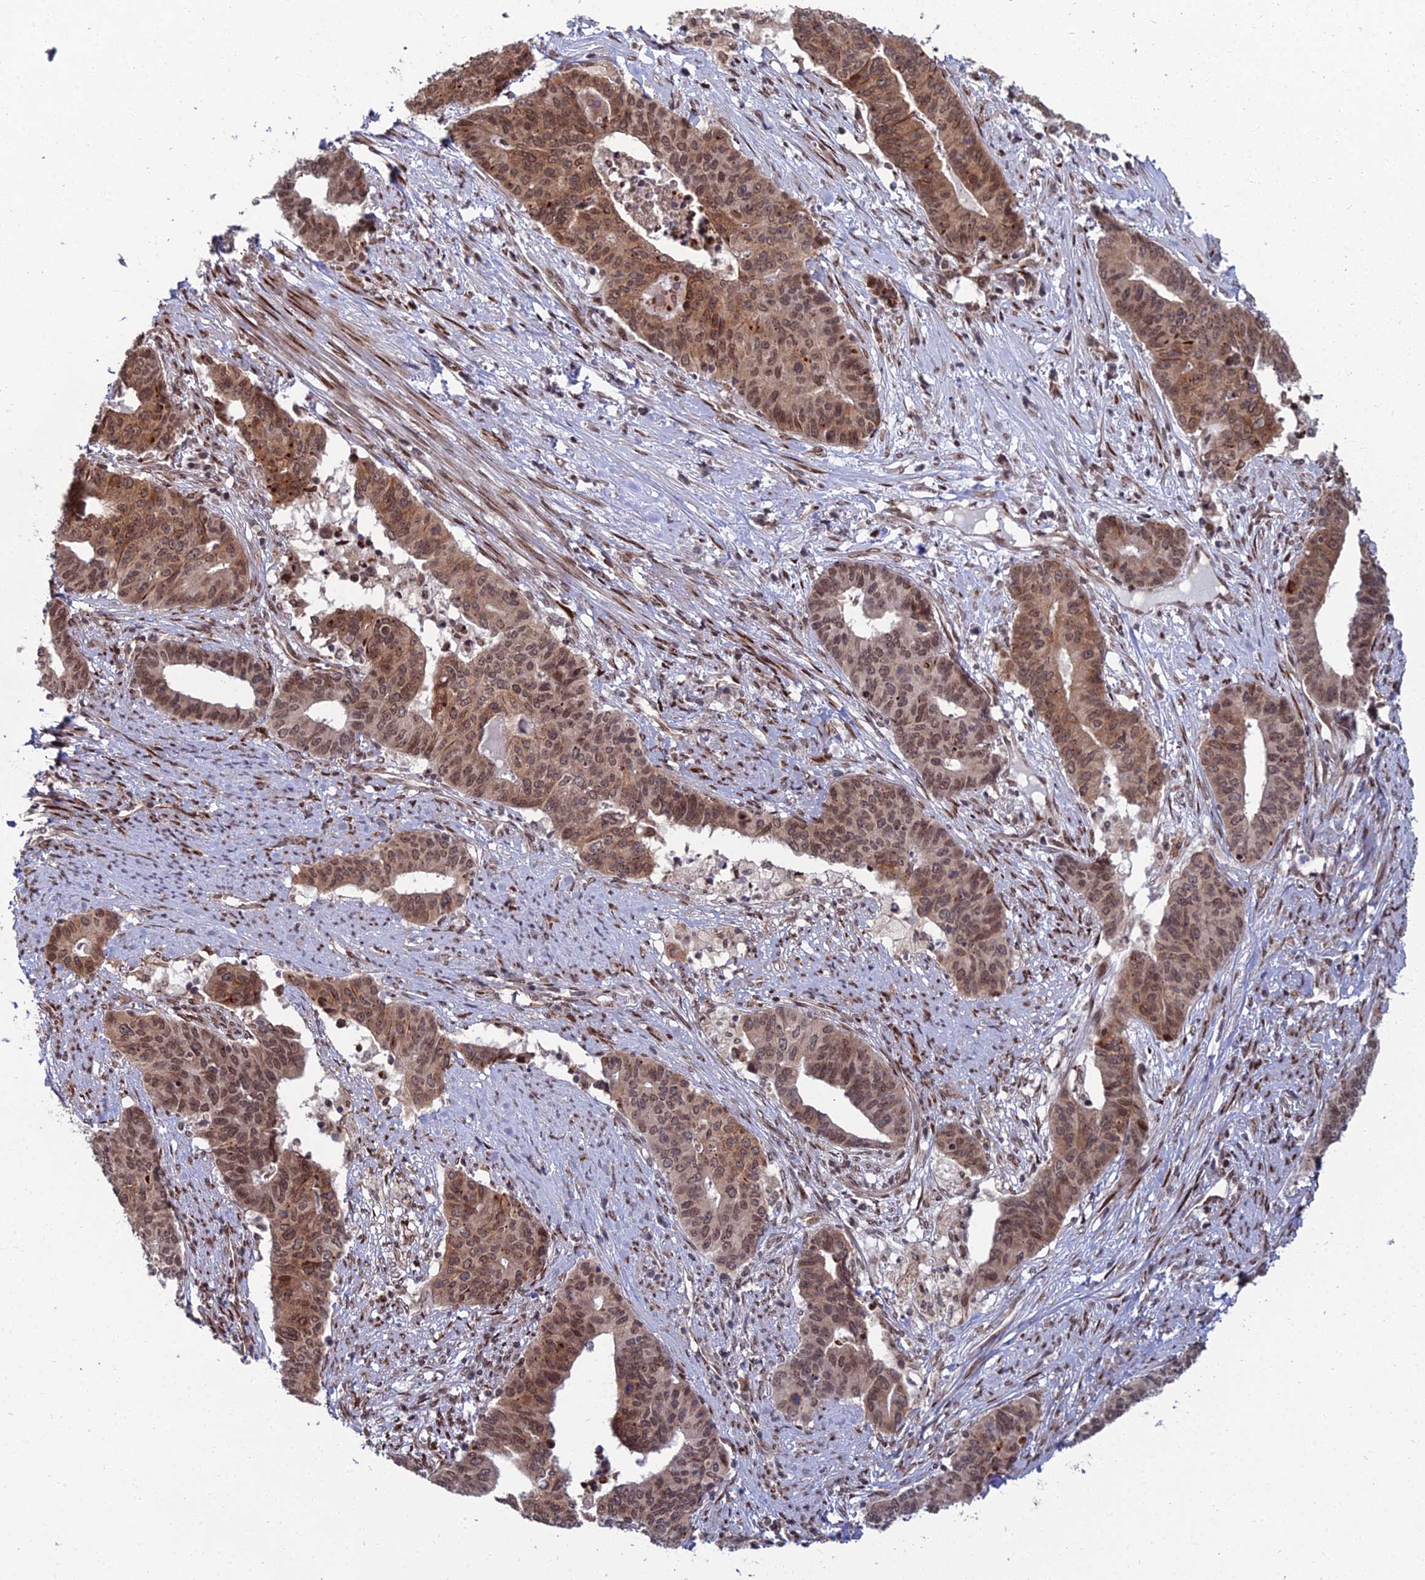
{"staining": {"intensity": "moderate", "quantity": ">75%", "location": "cytoplasmic/membranous,nuclear"}, "tissue": "endometrial cancer", "cell_type": "Tumor cells", "image_type": "cancer", "snomed": [{"axis": "morphology", "description": "Adenocarcinoma, NOS"}, {"axis": "topography", "description": "Endometrium"}], "caption": "This image shows adenocarcinoma (endometrial) stained with IHC to label a protein in brown. The cytoplasmic/membranous and nuclear of tumor cells show moderate positivity for the protein. Nuclei are counter-stained blue.", "gene": "ZNF668", "patient": {"sex": "female", "age": 59}}